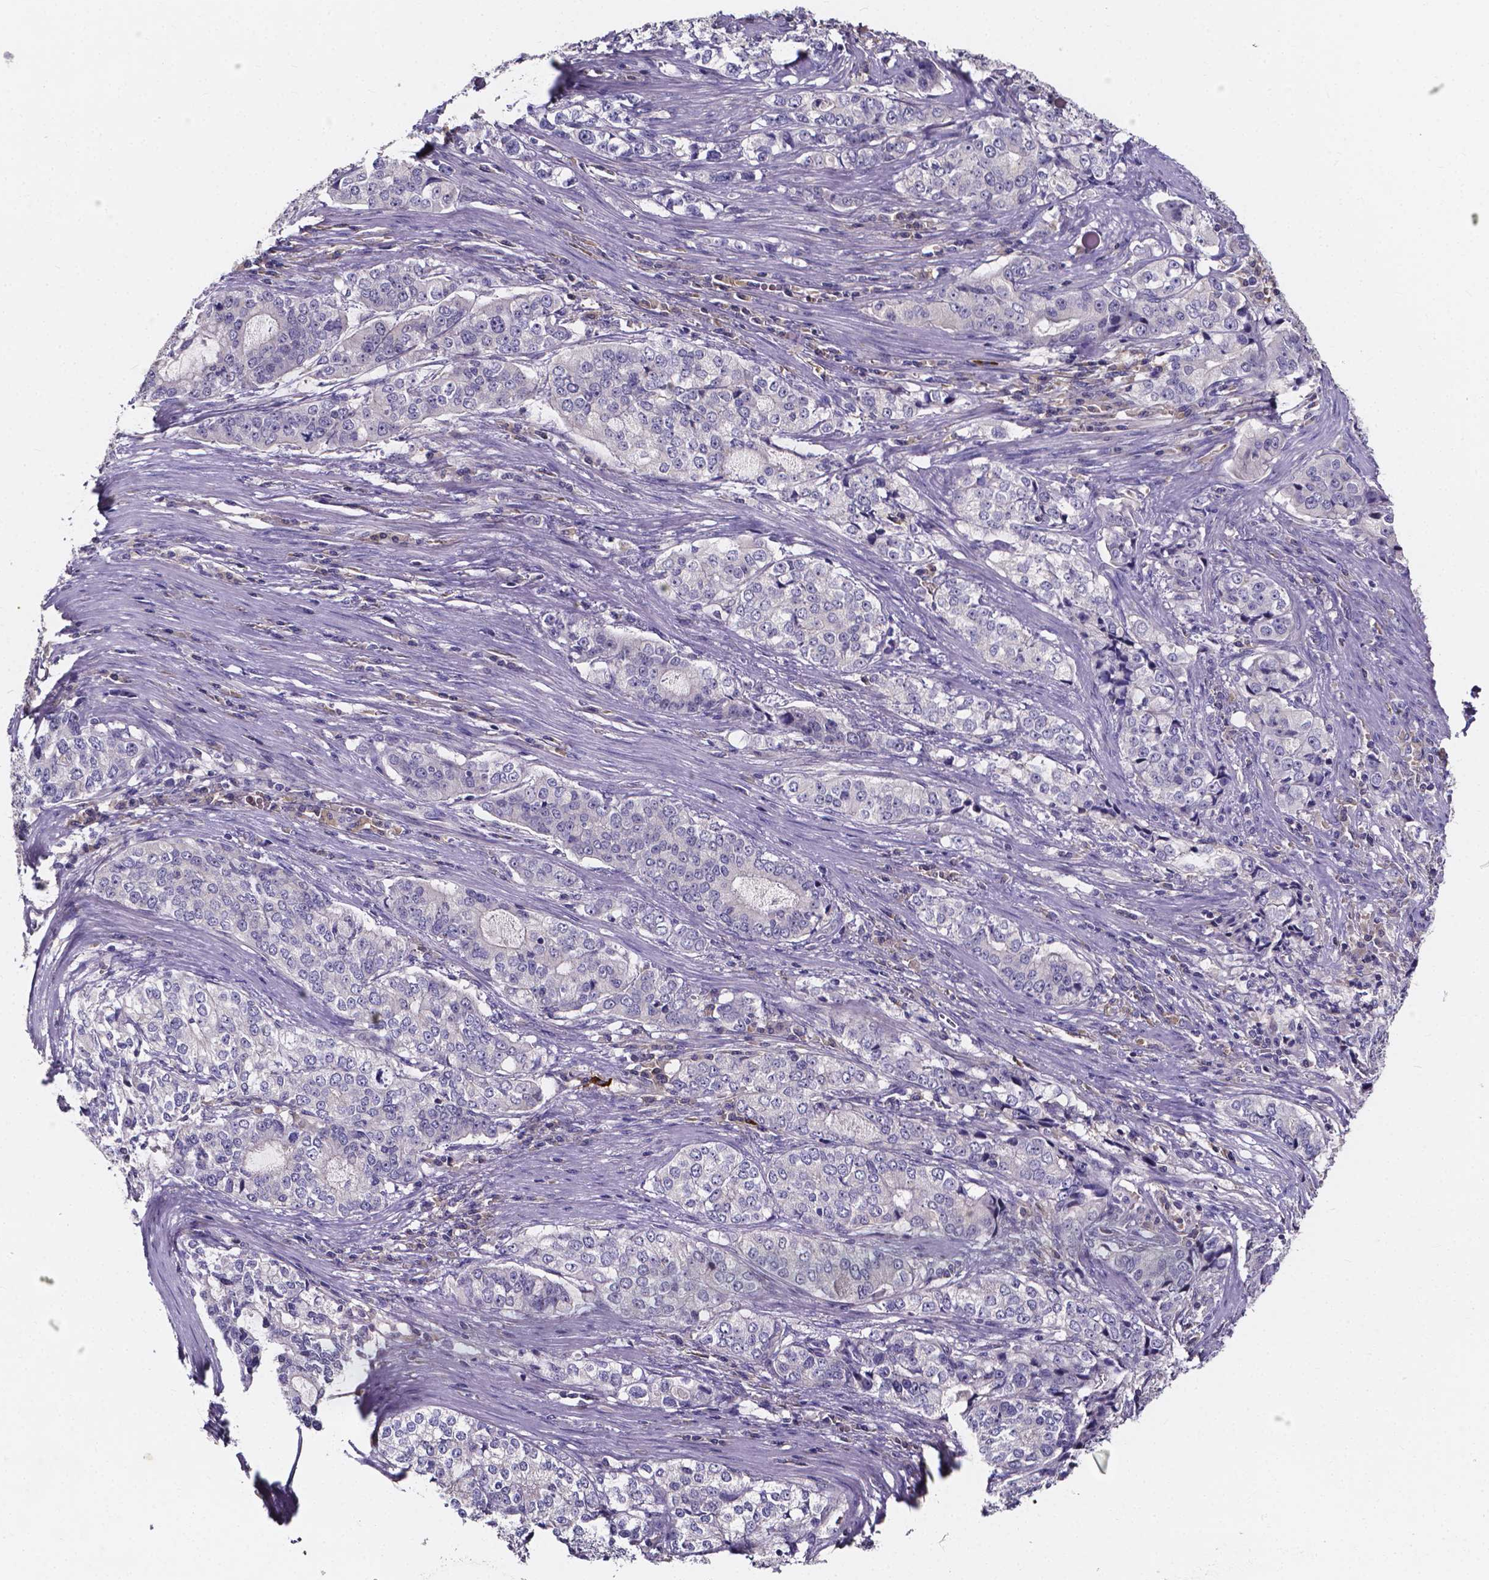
{"staining": {"intensity": "negative", "quantity": "none", "location": "none"}, "tissue": "stomach cancer", "cell_type": "Tumor cells", "image_type": "cancer", "snomed": [{"axis": "morphology", "description": "Adenocarcinoma, NOS"}, {"axis": "topography", "description": "Stomach, lower"}], "caption": "Histopathology image shows no significant protein staining in tumor cells of stomach adenocarcinoma.", "gene": "SPOCD1", "patient": {"sex": "female", "age": 72}}